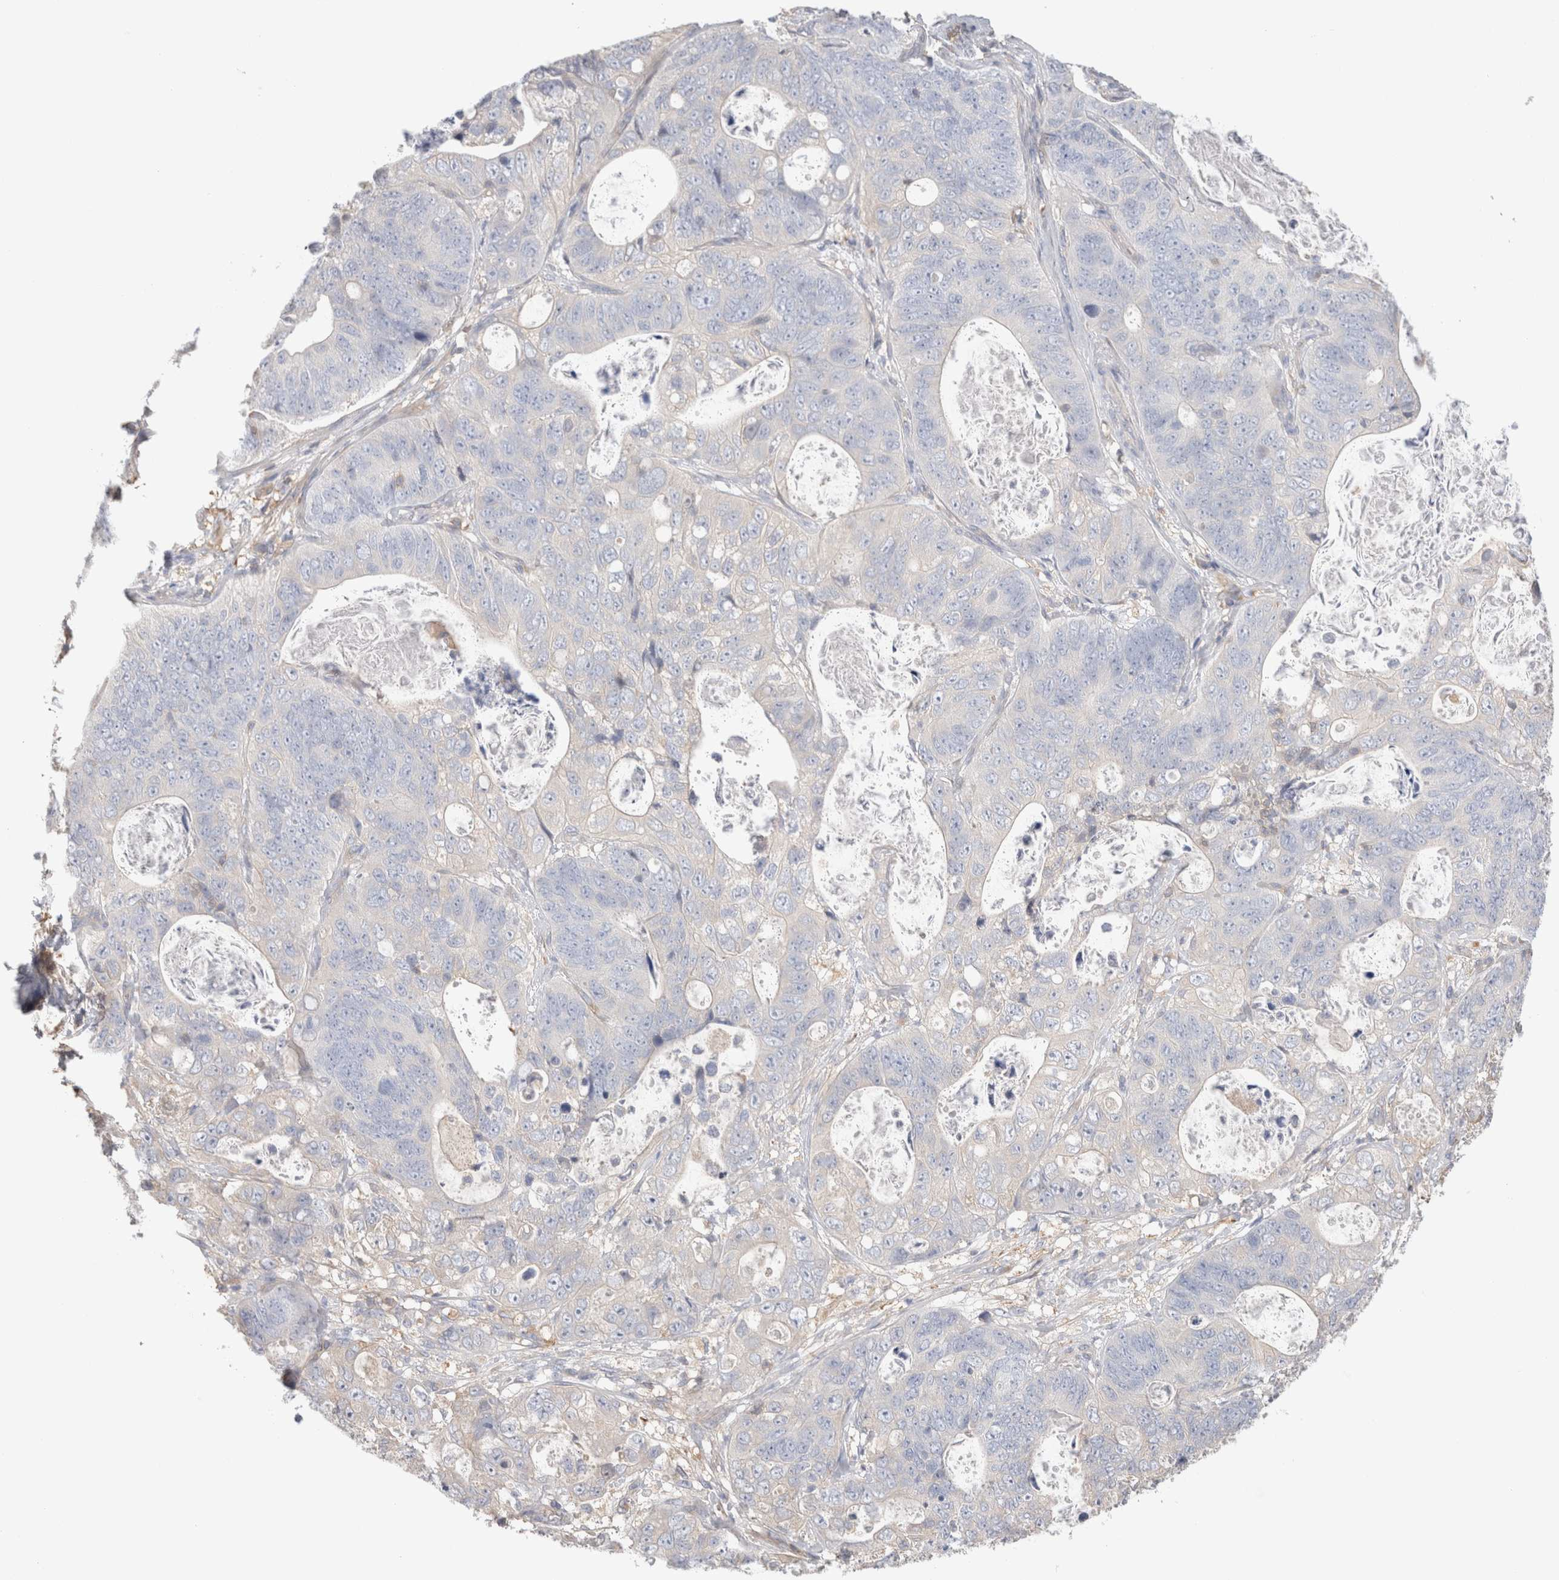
{"staining": {"intensity": "negative", "quantity": "none", "location": "none"}, "tissue": "stomach cancer", "cell_type": "Tumor cells", "image_type": "cancer", "snomed": [{"axis": "morphology", "description": "Normal tissue, NOS"}, {"axis": "morphology", "description": "Adenocarcinoma, NOS"}, {"axis": "topography", "description": "Stomach"}], "caption": "High power microscopy micrograph of an immunohistochemistry (IHC) photomicrograph of stomach cancer (adenocarcinoma), revealing no significant positivity in tumor cells.", "gene": "CAPN2", "patient": {"sex": "female", "age": 89}}